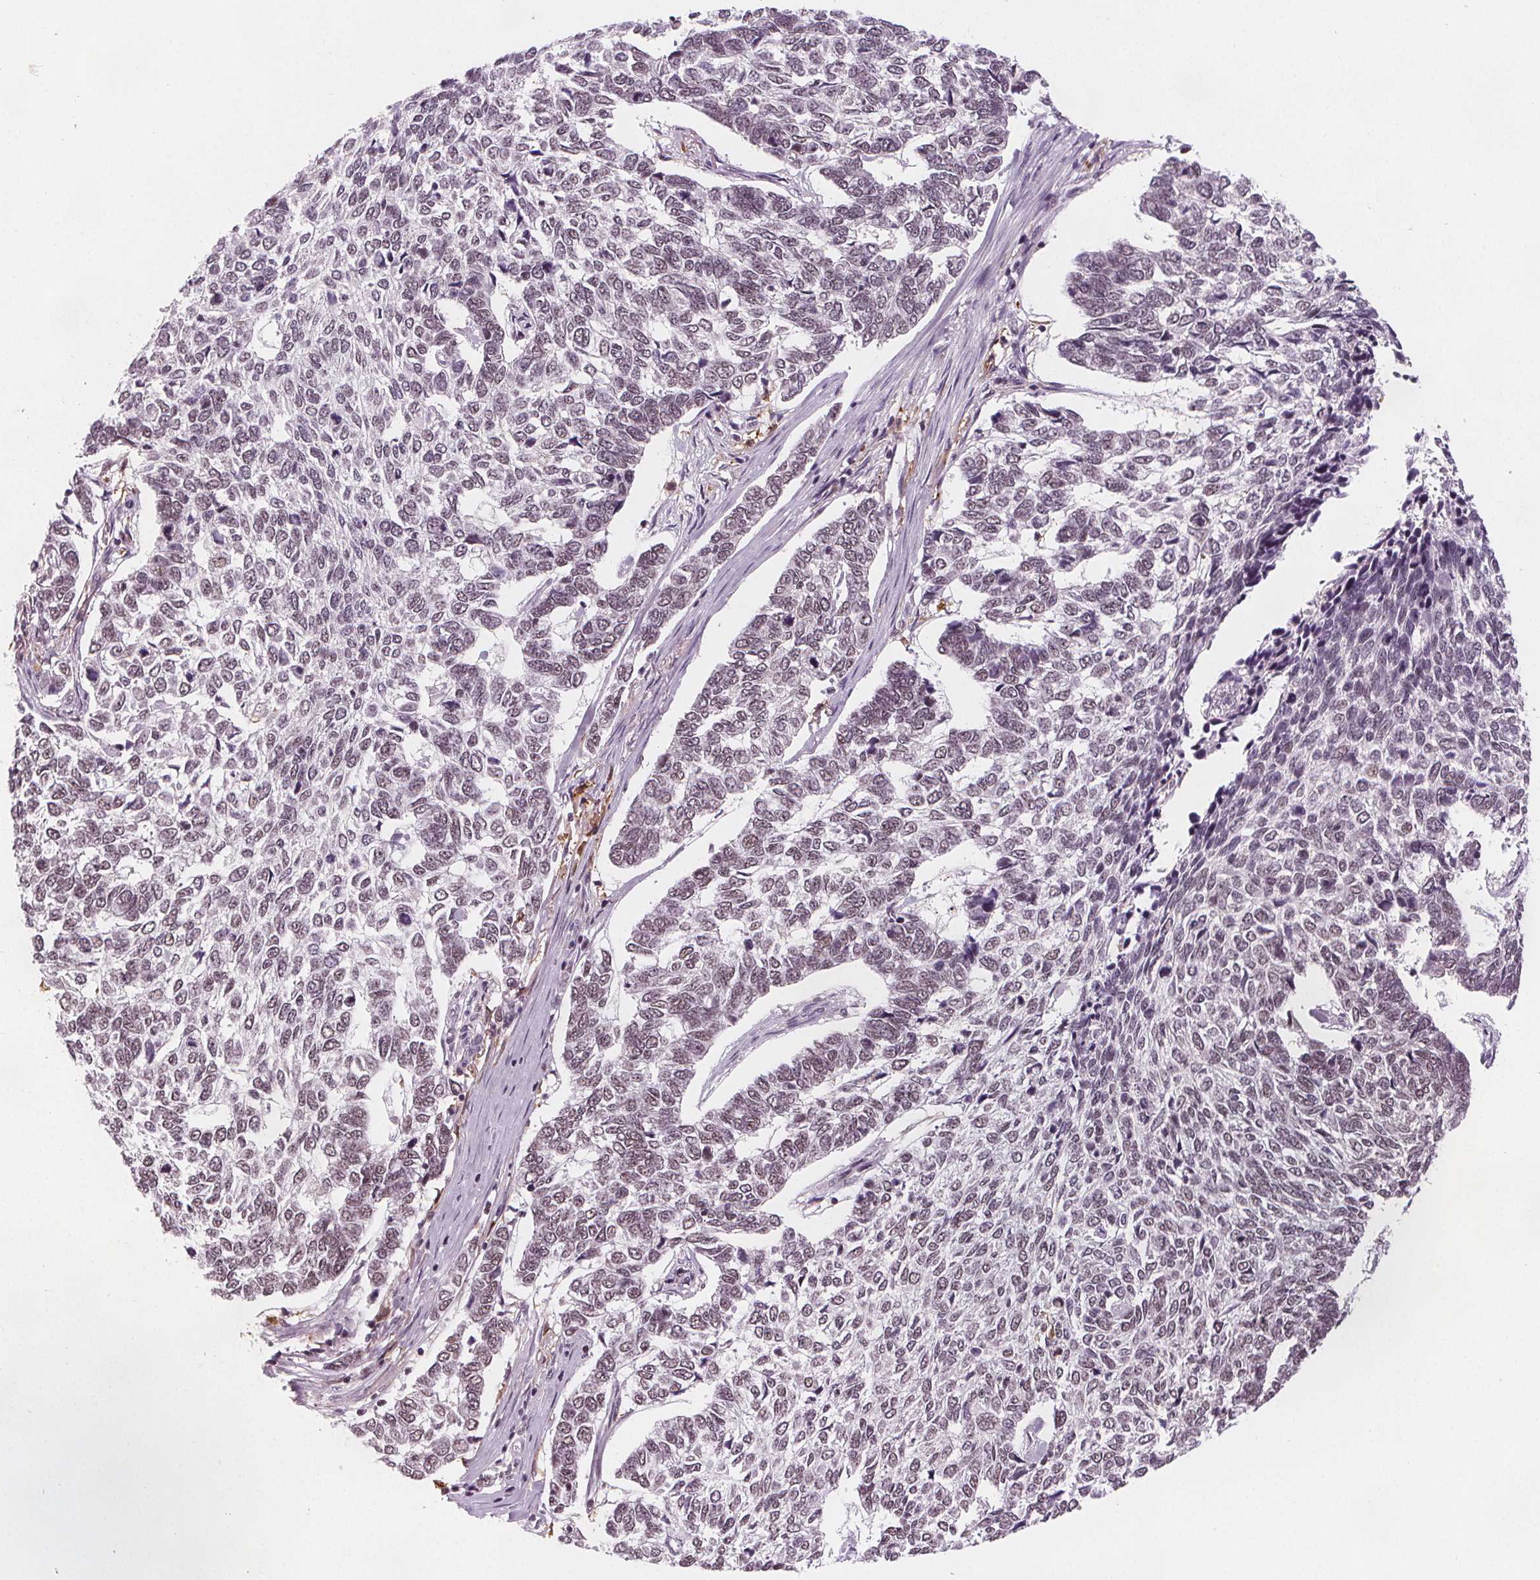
{"staining": {"intensity": "weak", "quantity": "<25%", "location": "nuclear"}, "tissue": "skin cancer", "cell_type": "Tumor cells", "image_type": "cancer", "snomed": [{"axis": "morphology", "description": "Basal cell carcinoma"}, {"axis": "topography", "description": "Skin"}], "caption": "This is a image of IHC staining of skin cancer (basal cell carcinoma), which shows no staining in tumor cells.", "gene": "DPM2", "patient": {"sex": "female", "age": 65}}